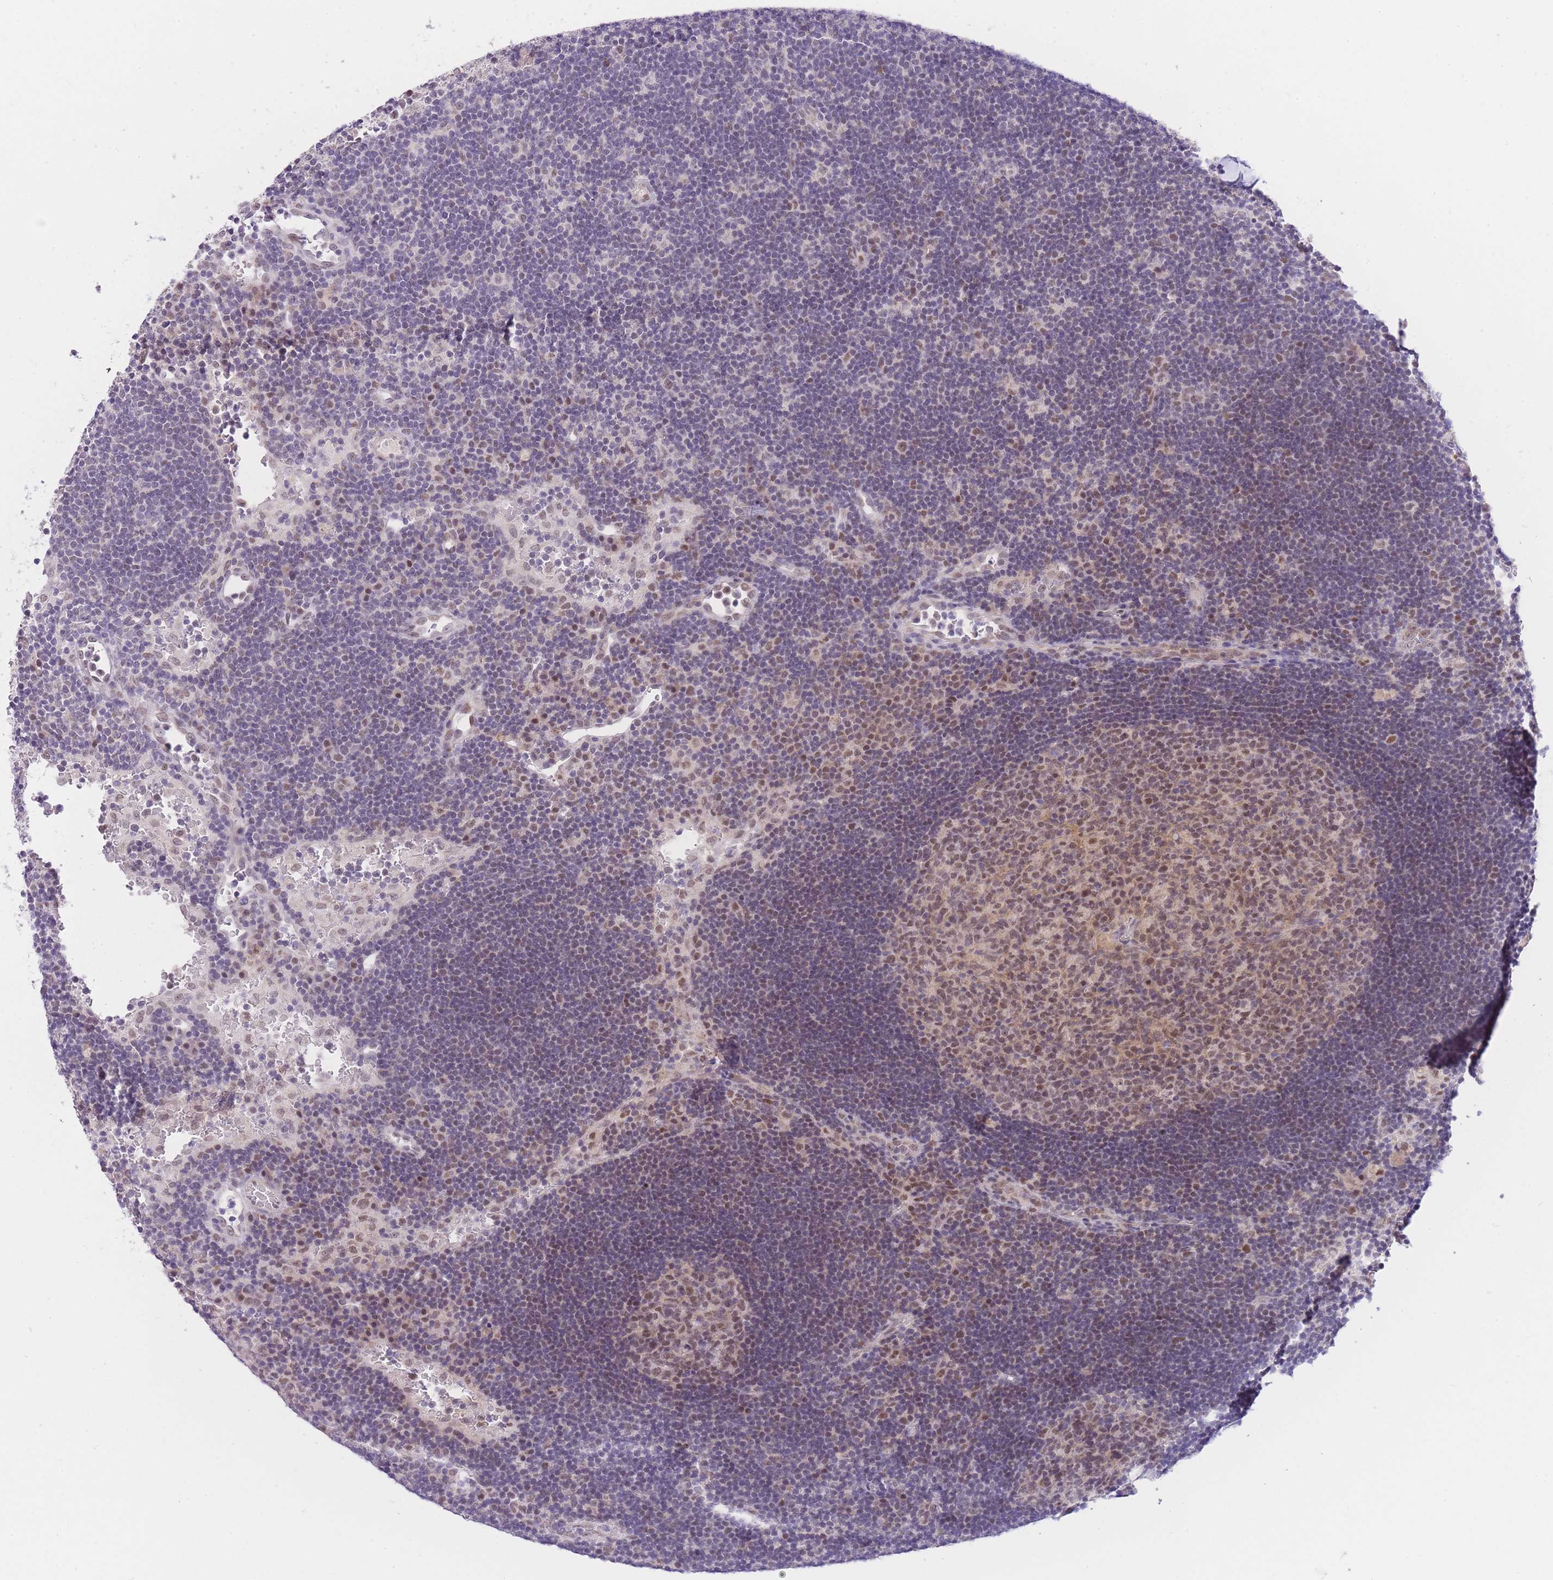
{"staining": {"intensity": "moderate", "quantity": ">75%", "location": "nuclear"}, "tissue": "lymph node", "cell_type": "Germinal center cells", "image_type": "normal", "snomed": [{"axis": "morphology", "description": "Normal tissue, NOS"}, {"axis": "topography", "description": "Lymph node"}], "caption": "Lymph node stained with DAB immunohistochemistry (IHC) reveals medium levels of moderate nuclear staining in approximately >75% of germinal center cells. The protein of interest is stained brown, and the nuclei are stained in blue (DAB IHC with brightfield microscopy, high magnification).", "gene": "UBXN7", "patient": {"sex": "male", "age": 62}}